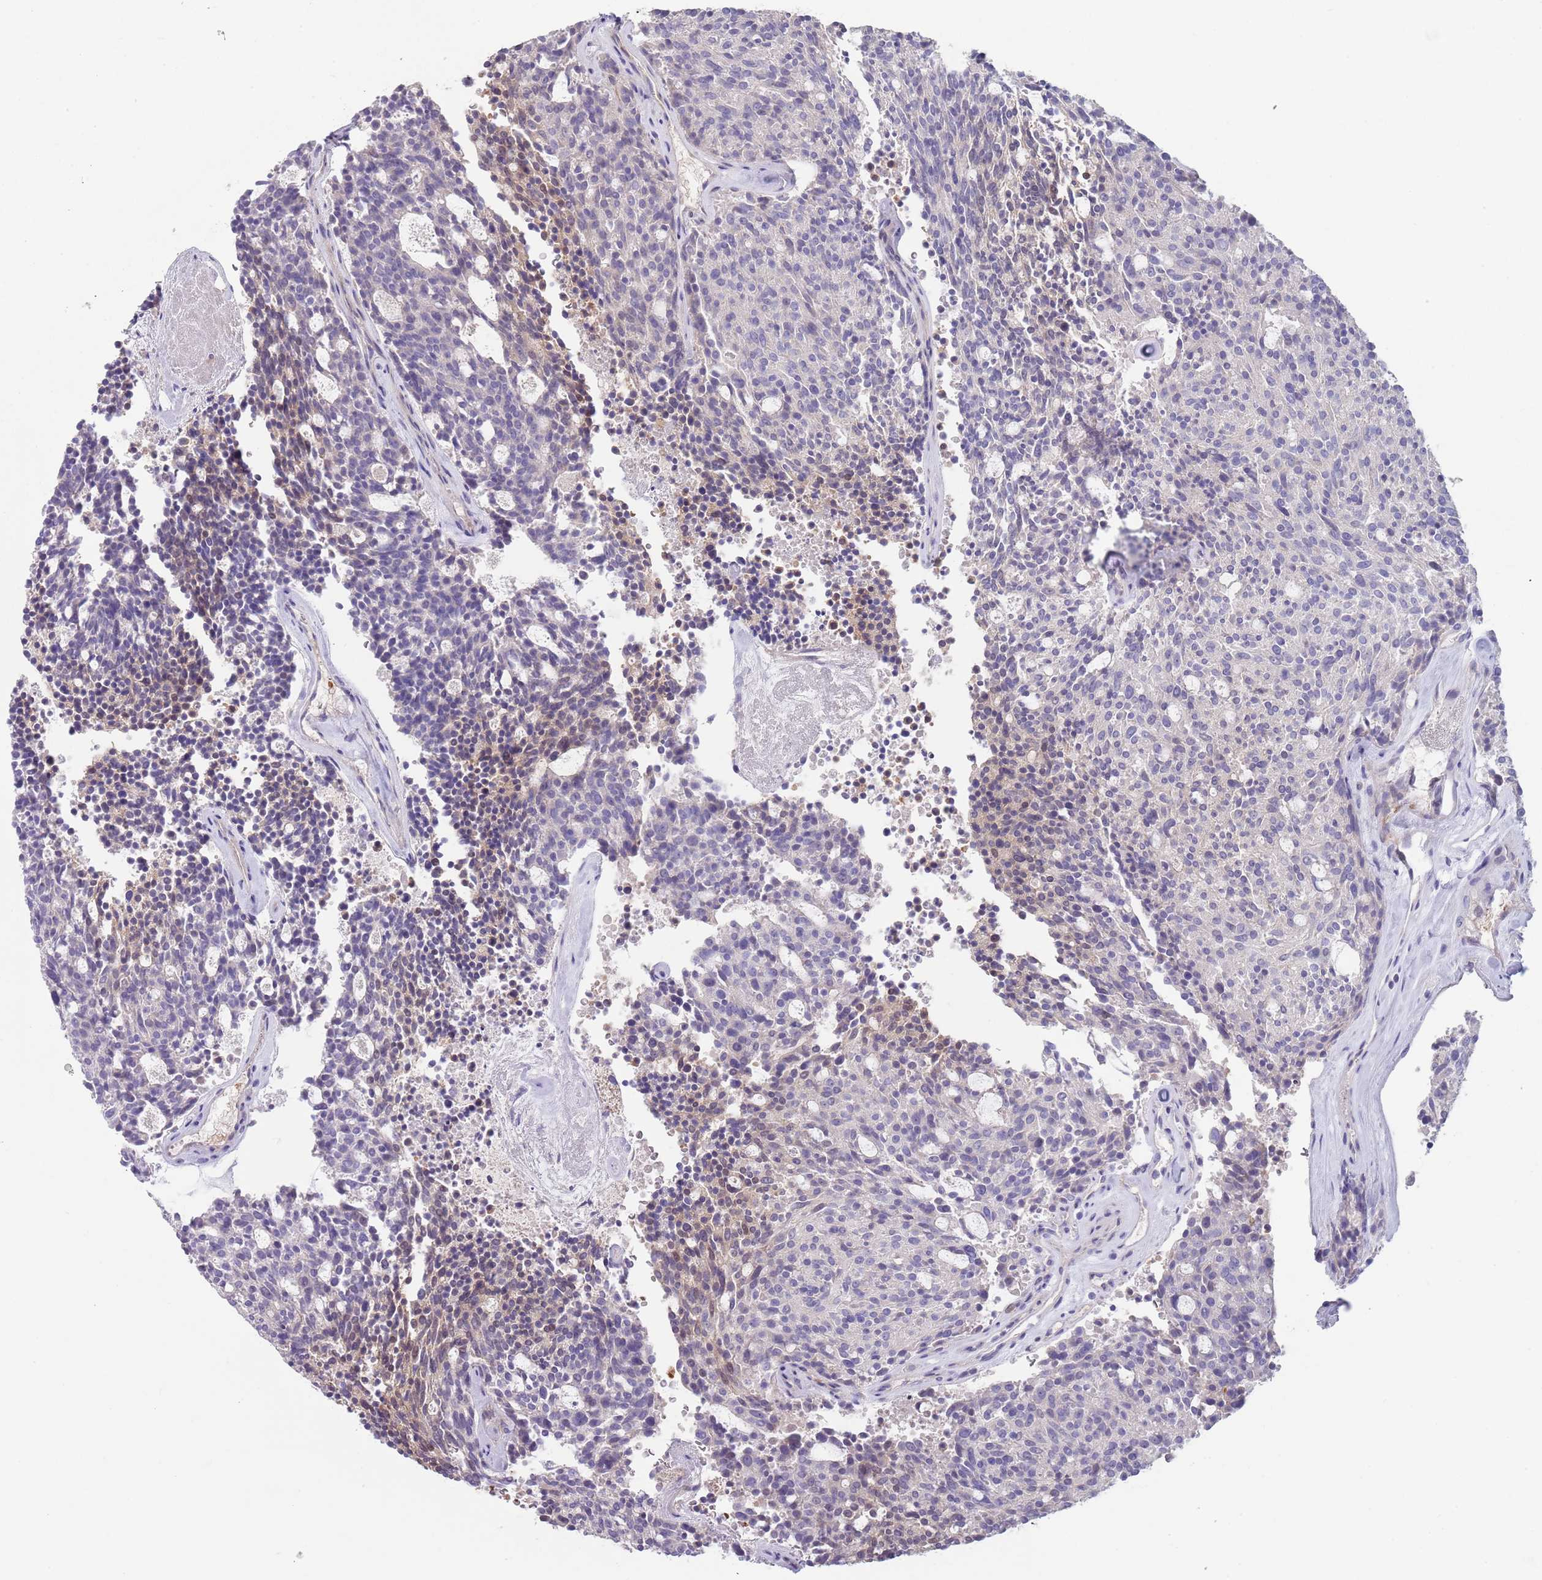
{"staining": {"intensity": "weak", "quantity": "<25%", "location": "cytoplasmic/membranous,nuclear"}, "tissue": "carcinoid", "cell_type": "Tumor cells", "image_type": "cancer", "snomed": [{"axis": "morphology", "description": "Carcinoid, malignant, NOS"}, {"axis": "topography", "description": "Pancreas"}], "caption": "This is an immunohistochemistry (IHC) histopathology image of carcinoid. There is no expression in tumor cells.", "gene": "ZNF14", "patient": {"sex": "female", "age": 54}}